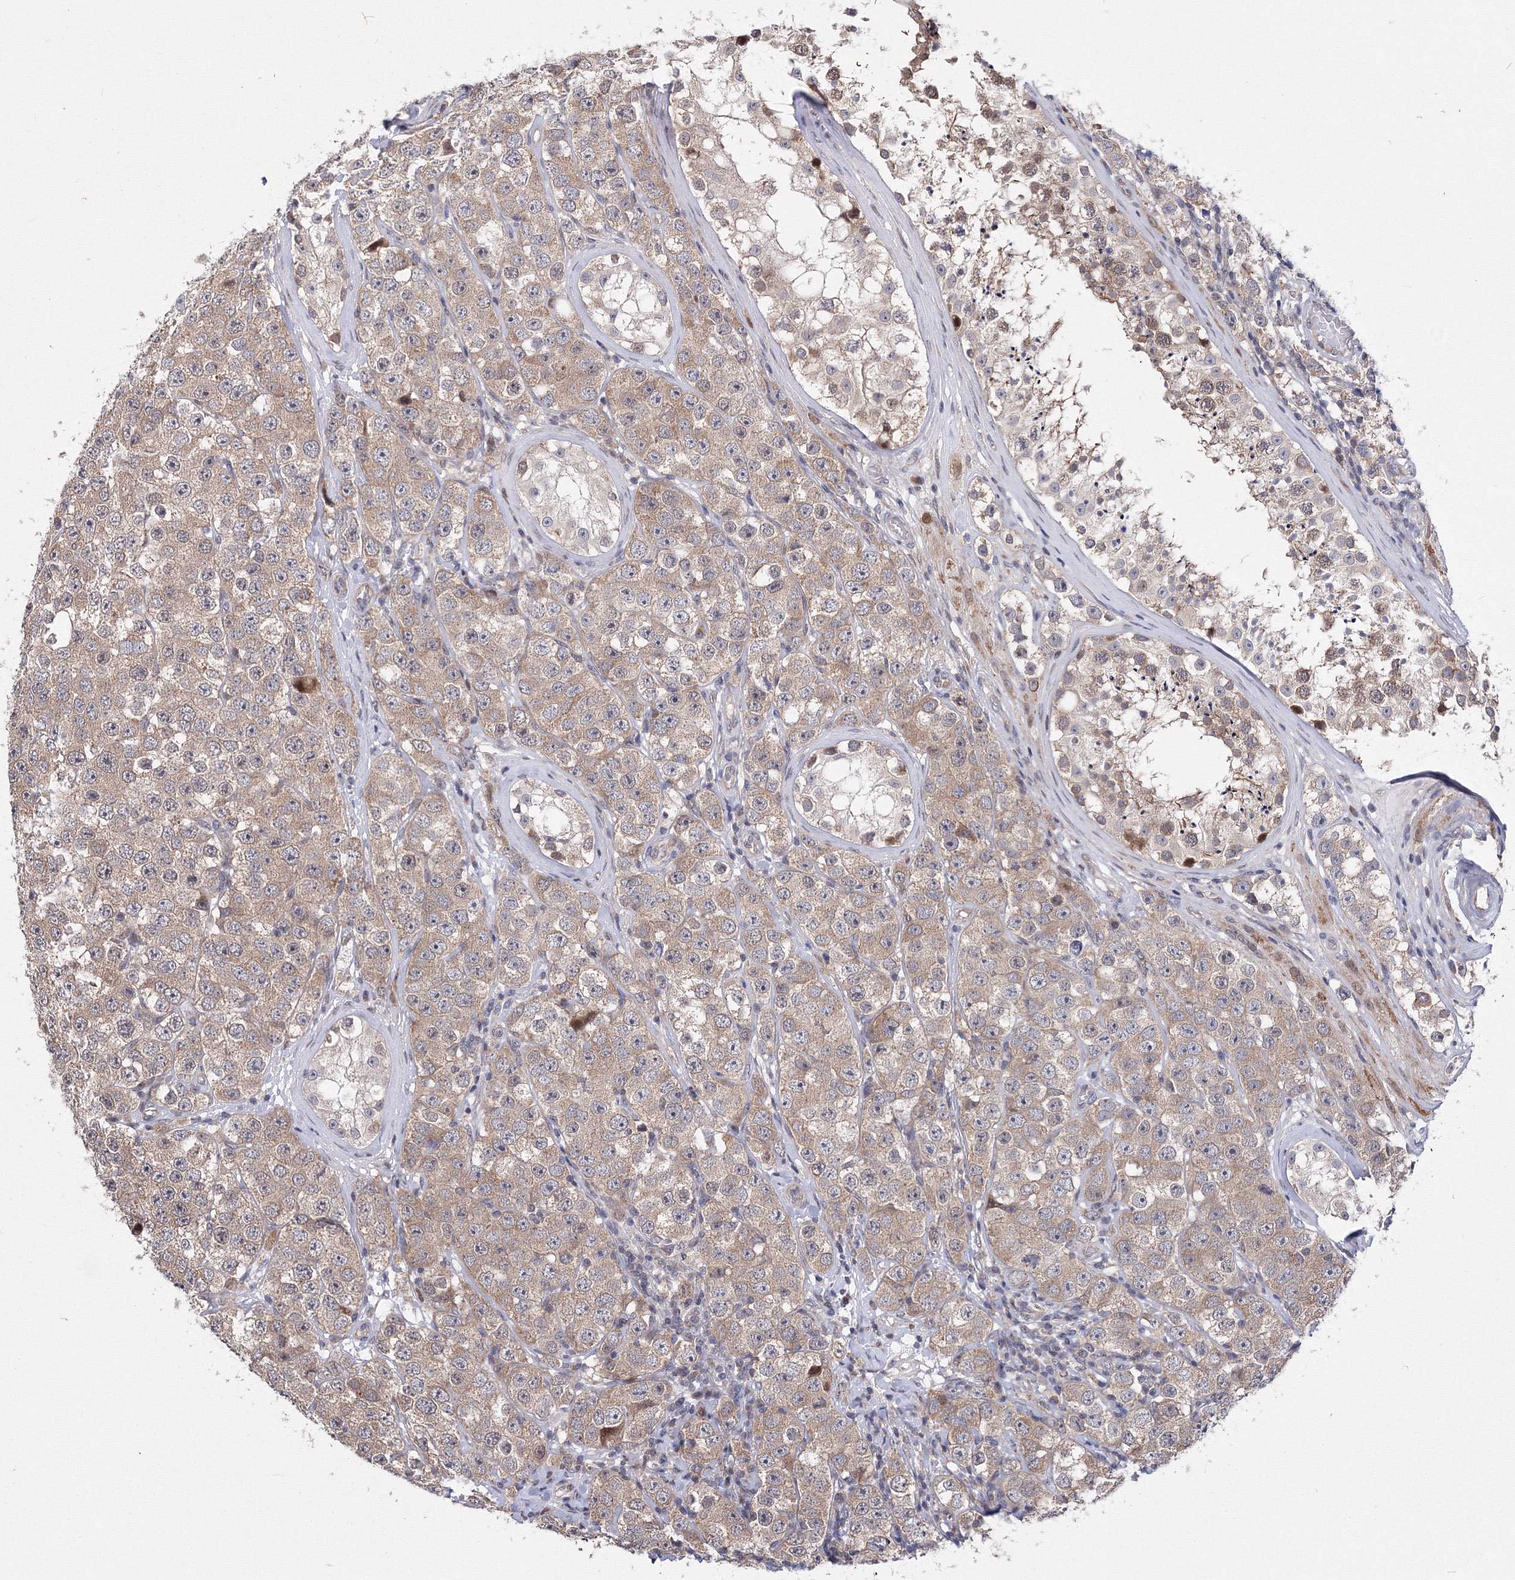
{"staining": {"intensity": "moderate", "quantity": ">75%", "location": "cytoplasmic/membranous"}, "tissue": "testis cancer", "cell_type": "Tumor cells", "image_type": "cancer", "snomed": [{"axis": "morphology", "description": "Seminoma, NOS"}, {"axis": "topography", "description": "Testis"}], "caption": "Immunohistochemistry of human testis seminoma demonstrates medium levels of moderate cytoplasmic/membranous staining in approximately >75% of tumor cells.", "gene": "GPN1", "patient": {"sex": "male", "age": 28}}